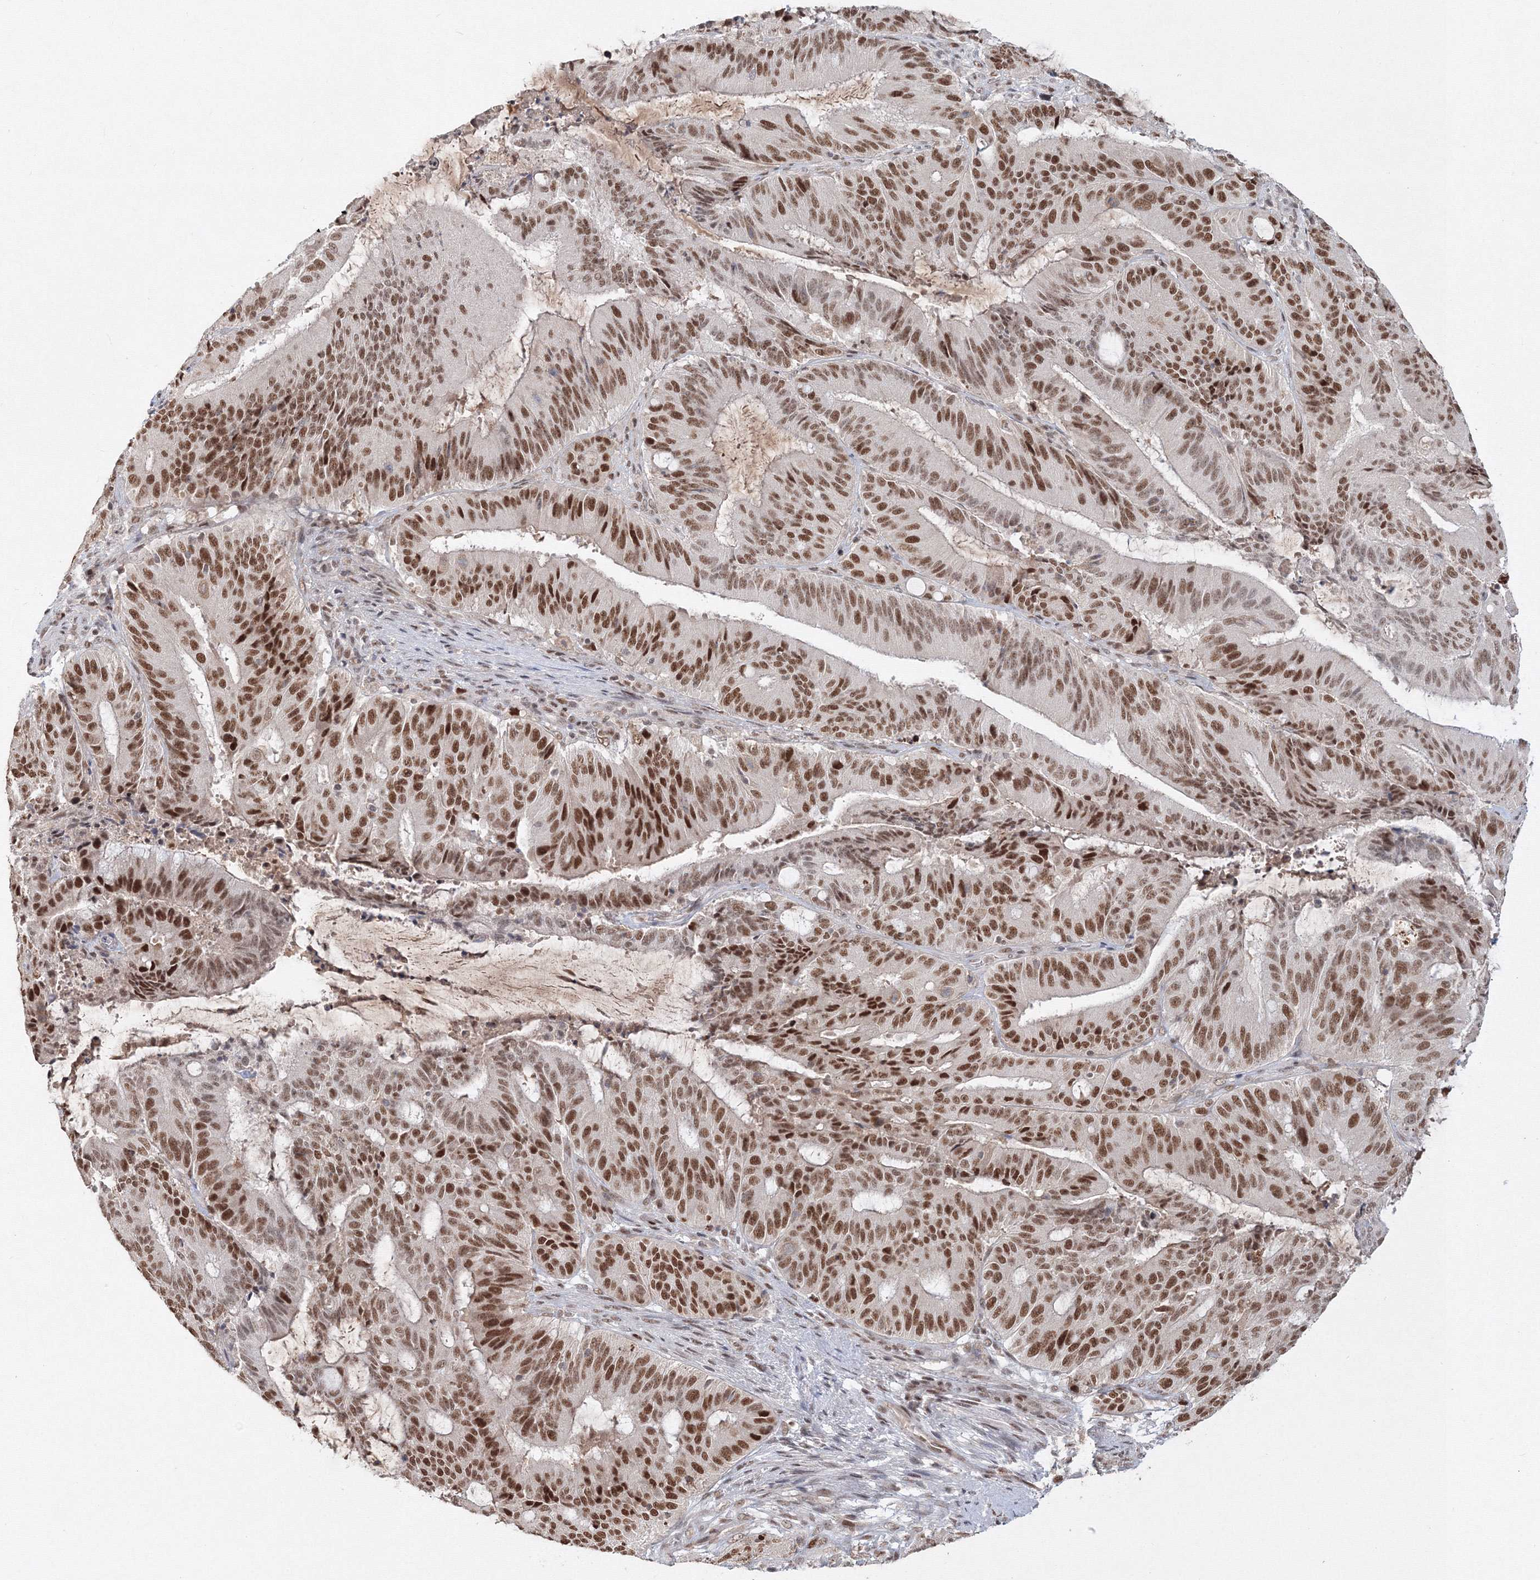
{"staining": {"intensity": "strong", "quantity": ">75%", "location": "nuclear"}, "tissue": "liver cancer", "cell_type": "Tumor cells", "image_type": "cancer", "snomed": [{"axis": "morphology", "description": "Normal tissue, NOS"}, {"axis": "morphology", "description": "Cholangiocarcinoma"}, {"axis": "topography", "description": "Liver"}, {"axis": "topography", "description": "Peripheral nerve tissue"}], "caption": "Protein staining of liver cancer tissue shows strong nuclear staining in approximately >75% of tumor cells.", "gene": "IWS1", "patient": {"sex": "female", "age": 73}}